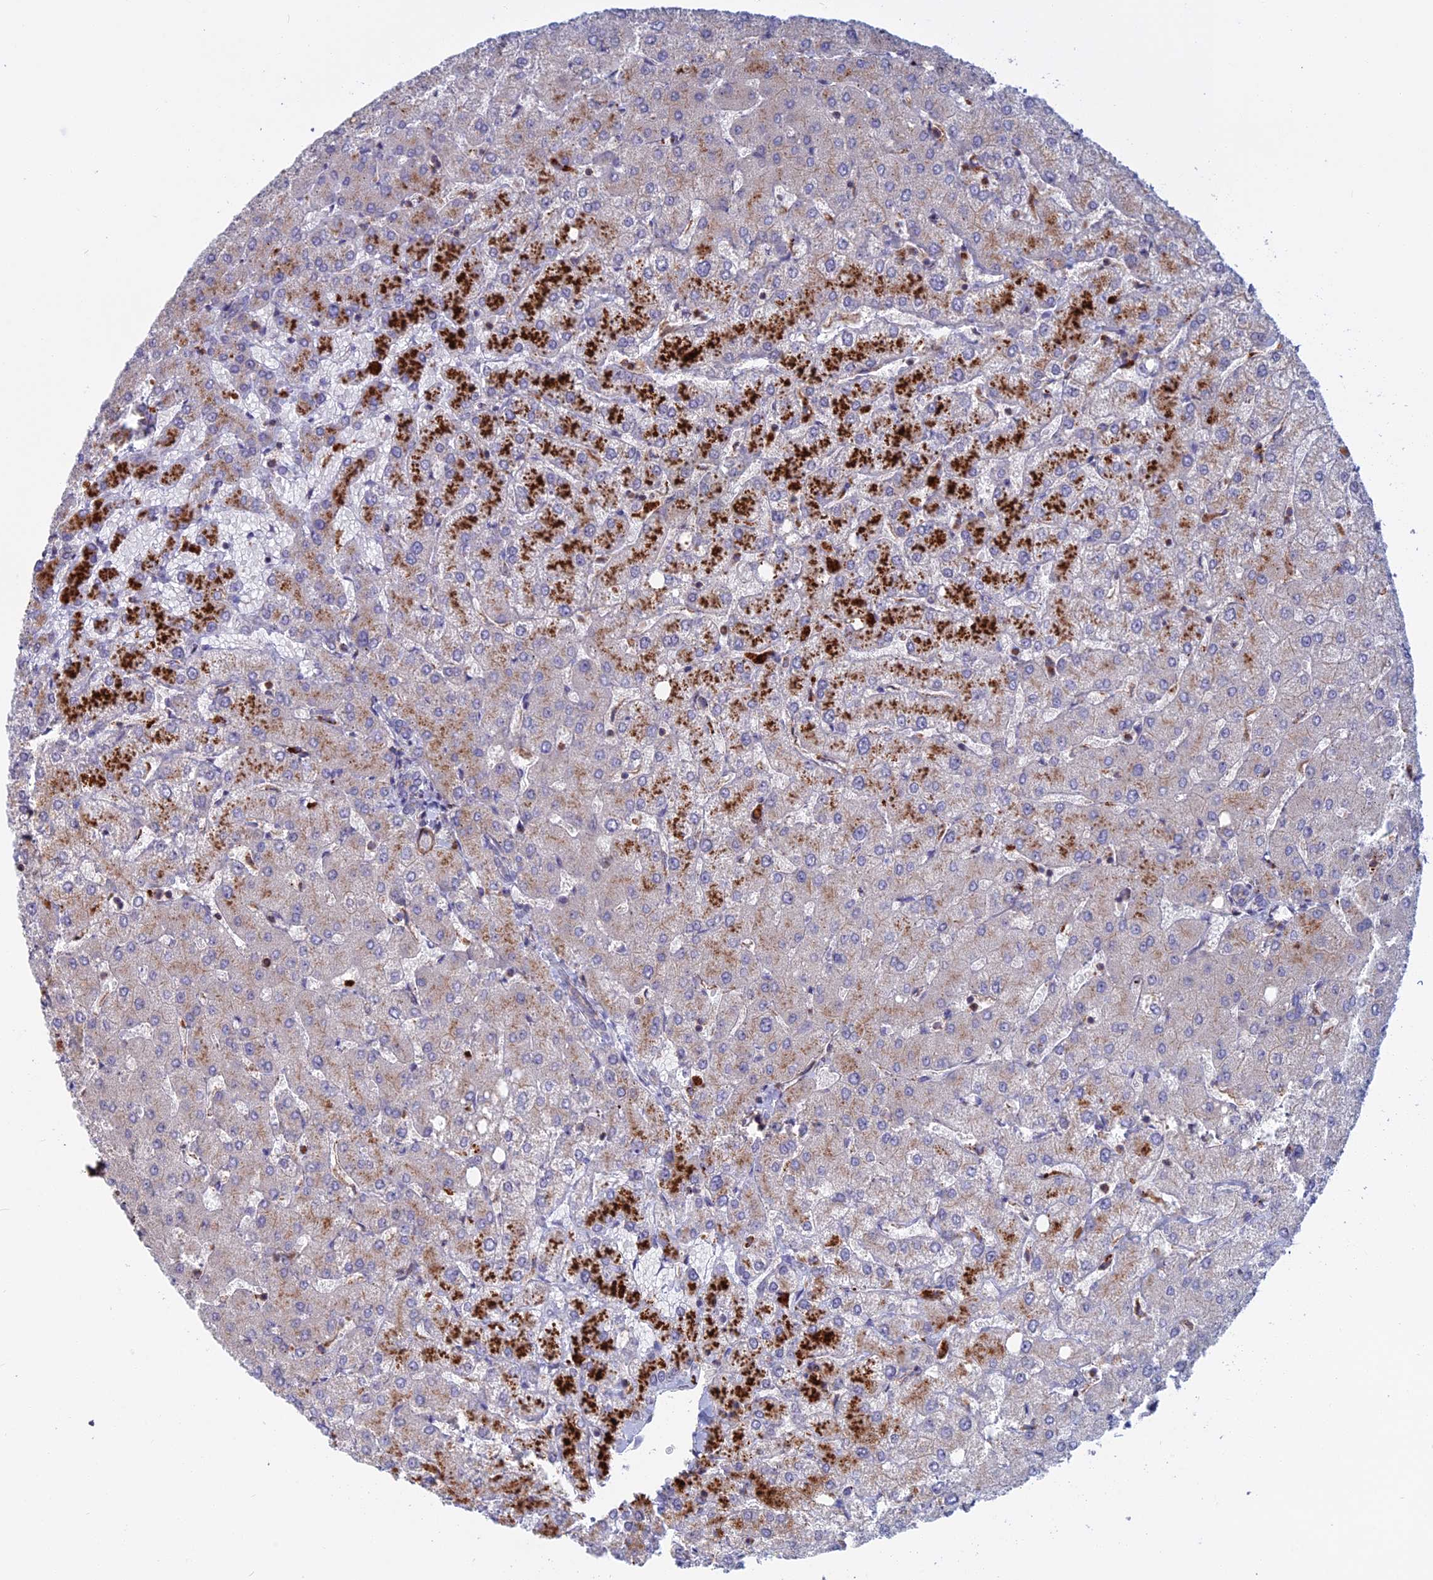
{"staining": {"intensity": "negative", "quantity": "none", "location": "none"}, "tissue": "liver", "cell_type": "Cholangiocytes", "image_type": "normal", "snomed": [{"axis": "morphology", "description": "Normal tissue, NOS"}, {"axis": "topography", "description": "Liver"}], "caption": "Protein analysis of unremarkable liver displays no significant staining in cholangiocytes.", "gene": "LYPD5", "patient": {"sex": "female", "age": 54}}